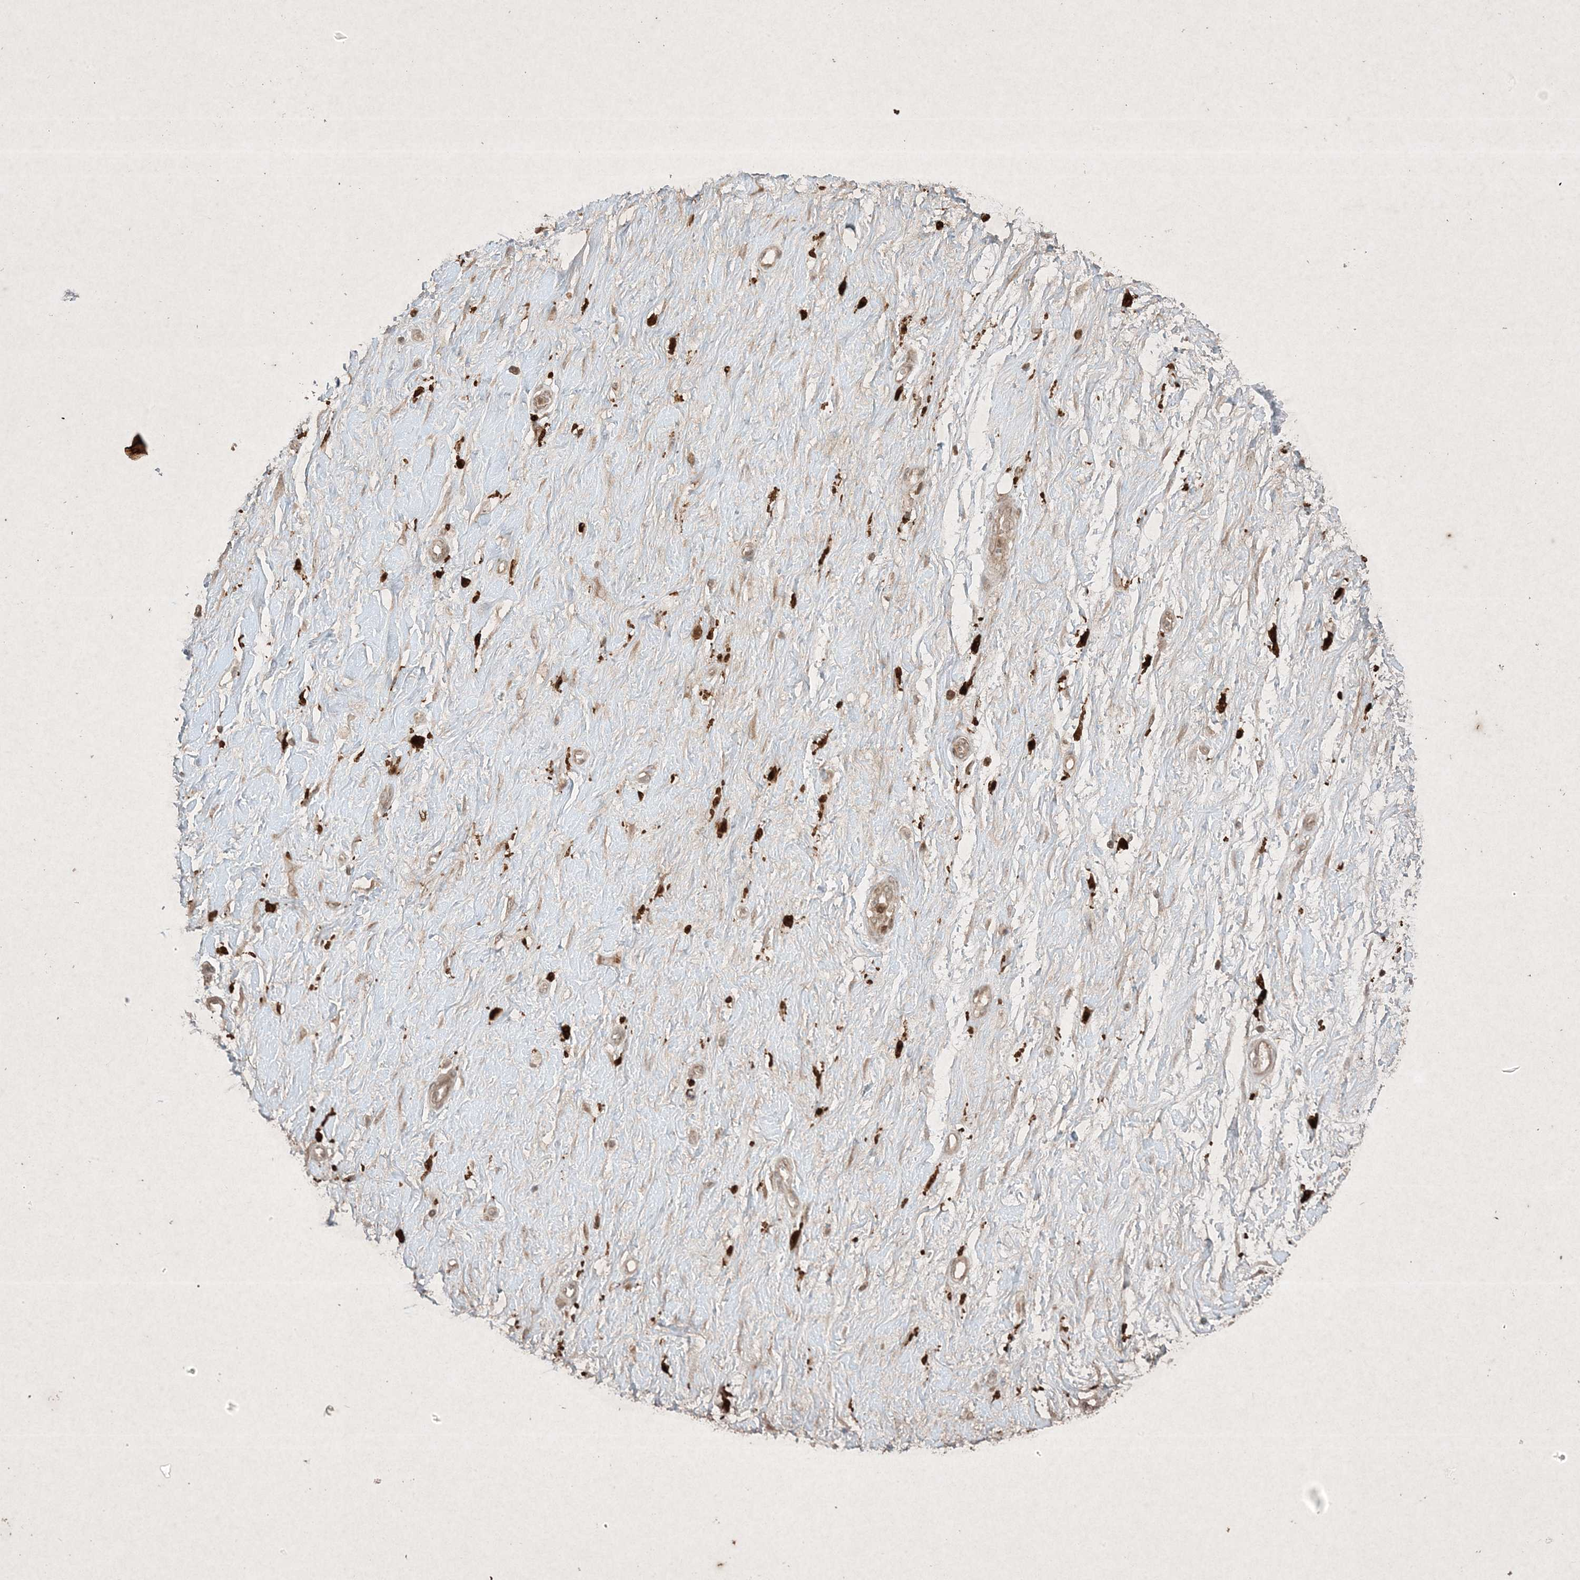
{"staining": {"intensity": "moderate", "quantity": "25%-75%", "location": "cytoplasmic/membranous,nuclear"}, "tissue": "soft tissue", "cell_type": "Chondrocytes", "image_type": "normal", "snomed": [{"axis": "morphology", "description": "Normal tissue, NOS"}, {"axis": "morphology", "description": "Adenocarcinoma, NOS"}, {"axis": "topography", "description": "Pancreas"}, {"axis": "topography", "description": "Peripheral nerve tissue"}], "caption": "Immunohistochemical staining of normal human soft tissue exhibits medium levels of moderate cytoplasmic/membranous,nuclear expression in approximately 25%-75% of chondrocytes.", "gene": "PTK6", "patient": {"sex": "male", "age": 59}}